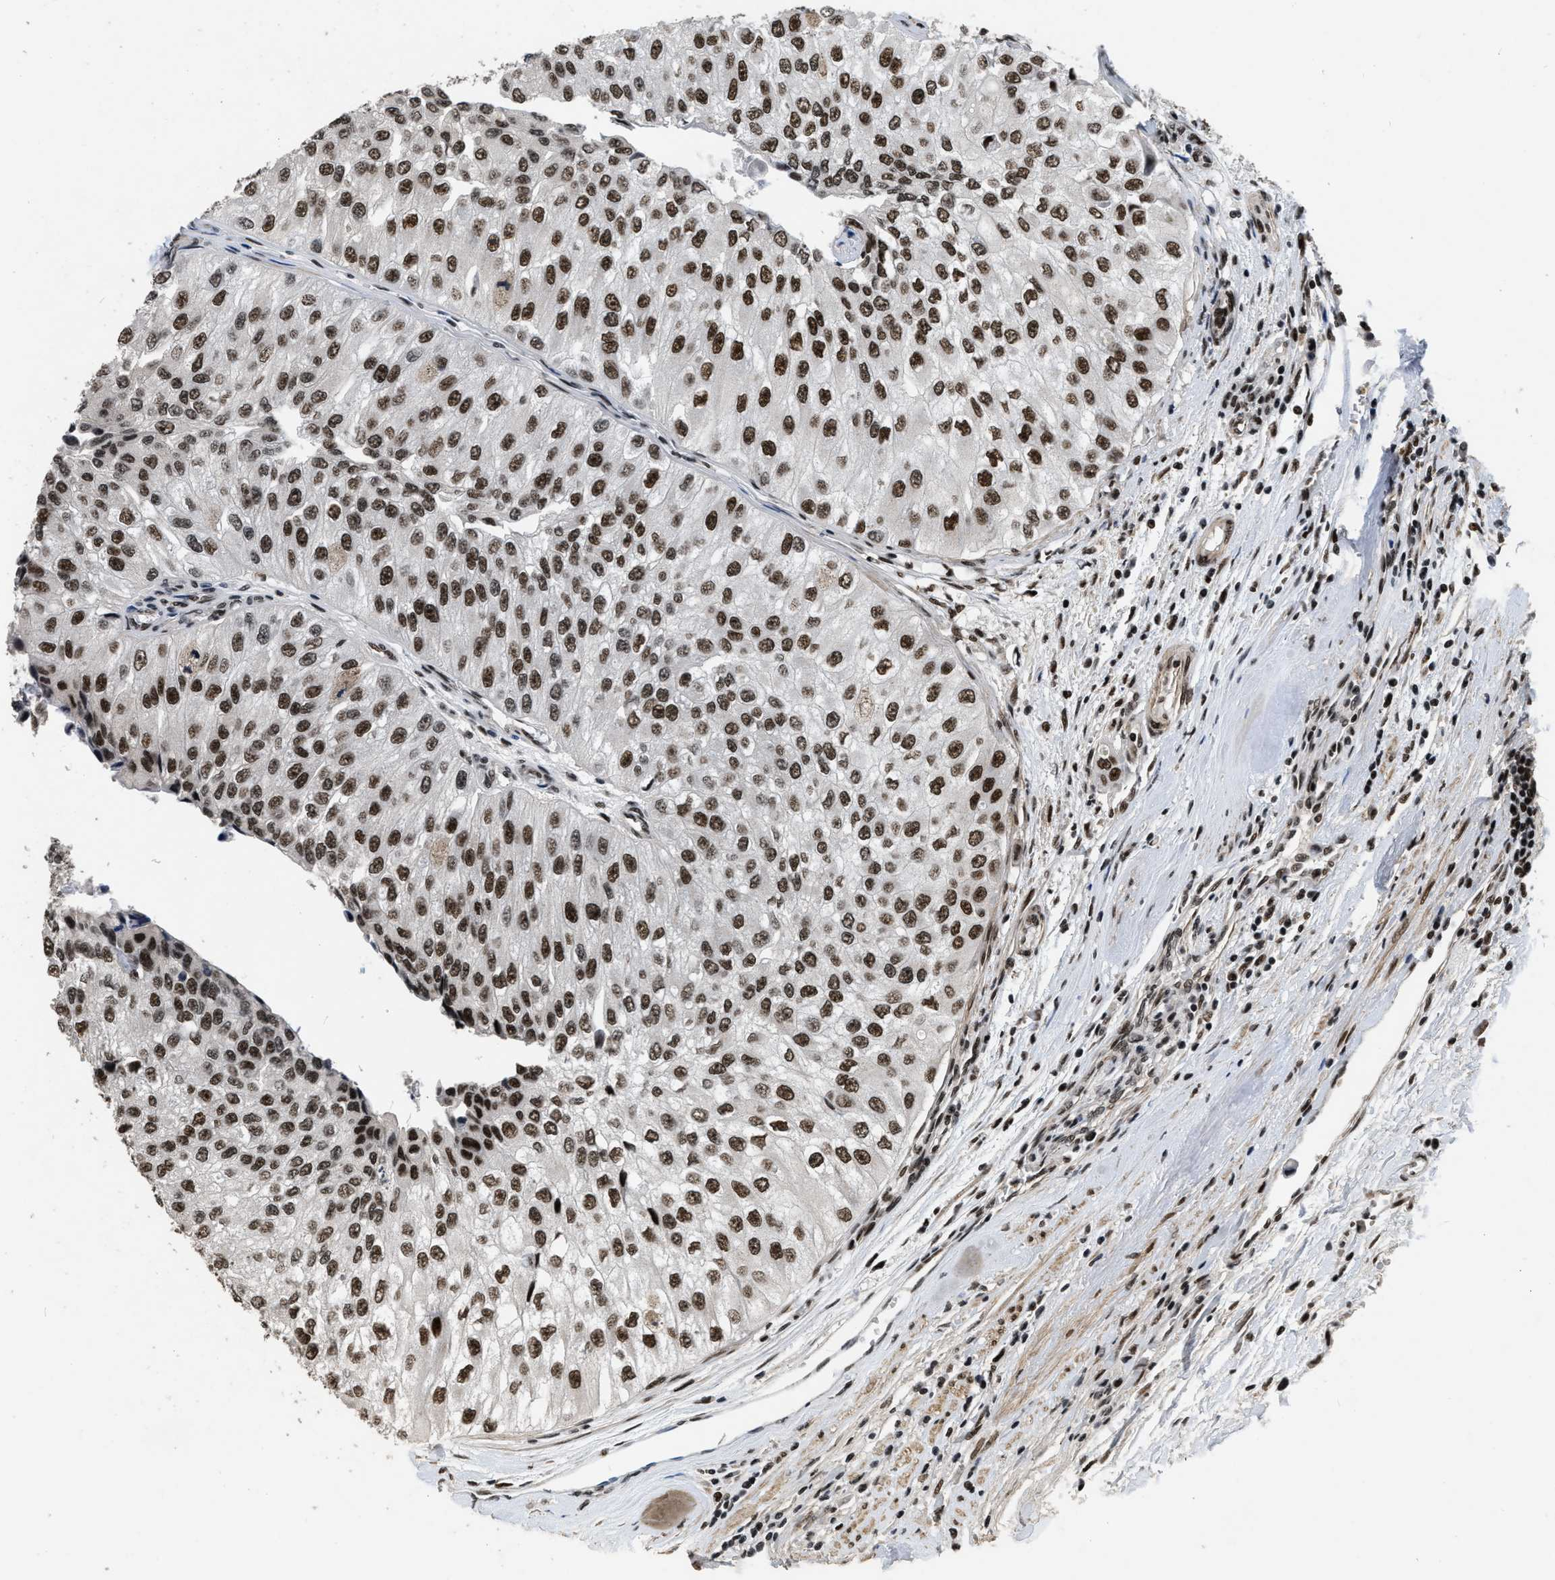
{"staining": {"intensity": "strong", "quantity": ">75%", "location": "nuclear"}, "tissue": "urothelial cancer", "cell_type": "Tumor cells", "image_type": "cancer", "snomed": [{"axis": "morphology", "description": "Urothelial carcinoma, High grade"}, {"axis": "topography", "description": "Kidney"}, {"axis": "topography", "description": "Urinary bladder"}], "caption": "Immunohistochemical staining of human urothelial cancer demonstrates strong nuclear protein staining in about >75% of tumor cells.", "gene": "SMARCB1", "patient": {"sex": "male", "age": 77}}